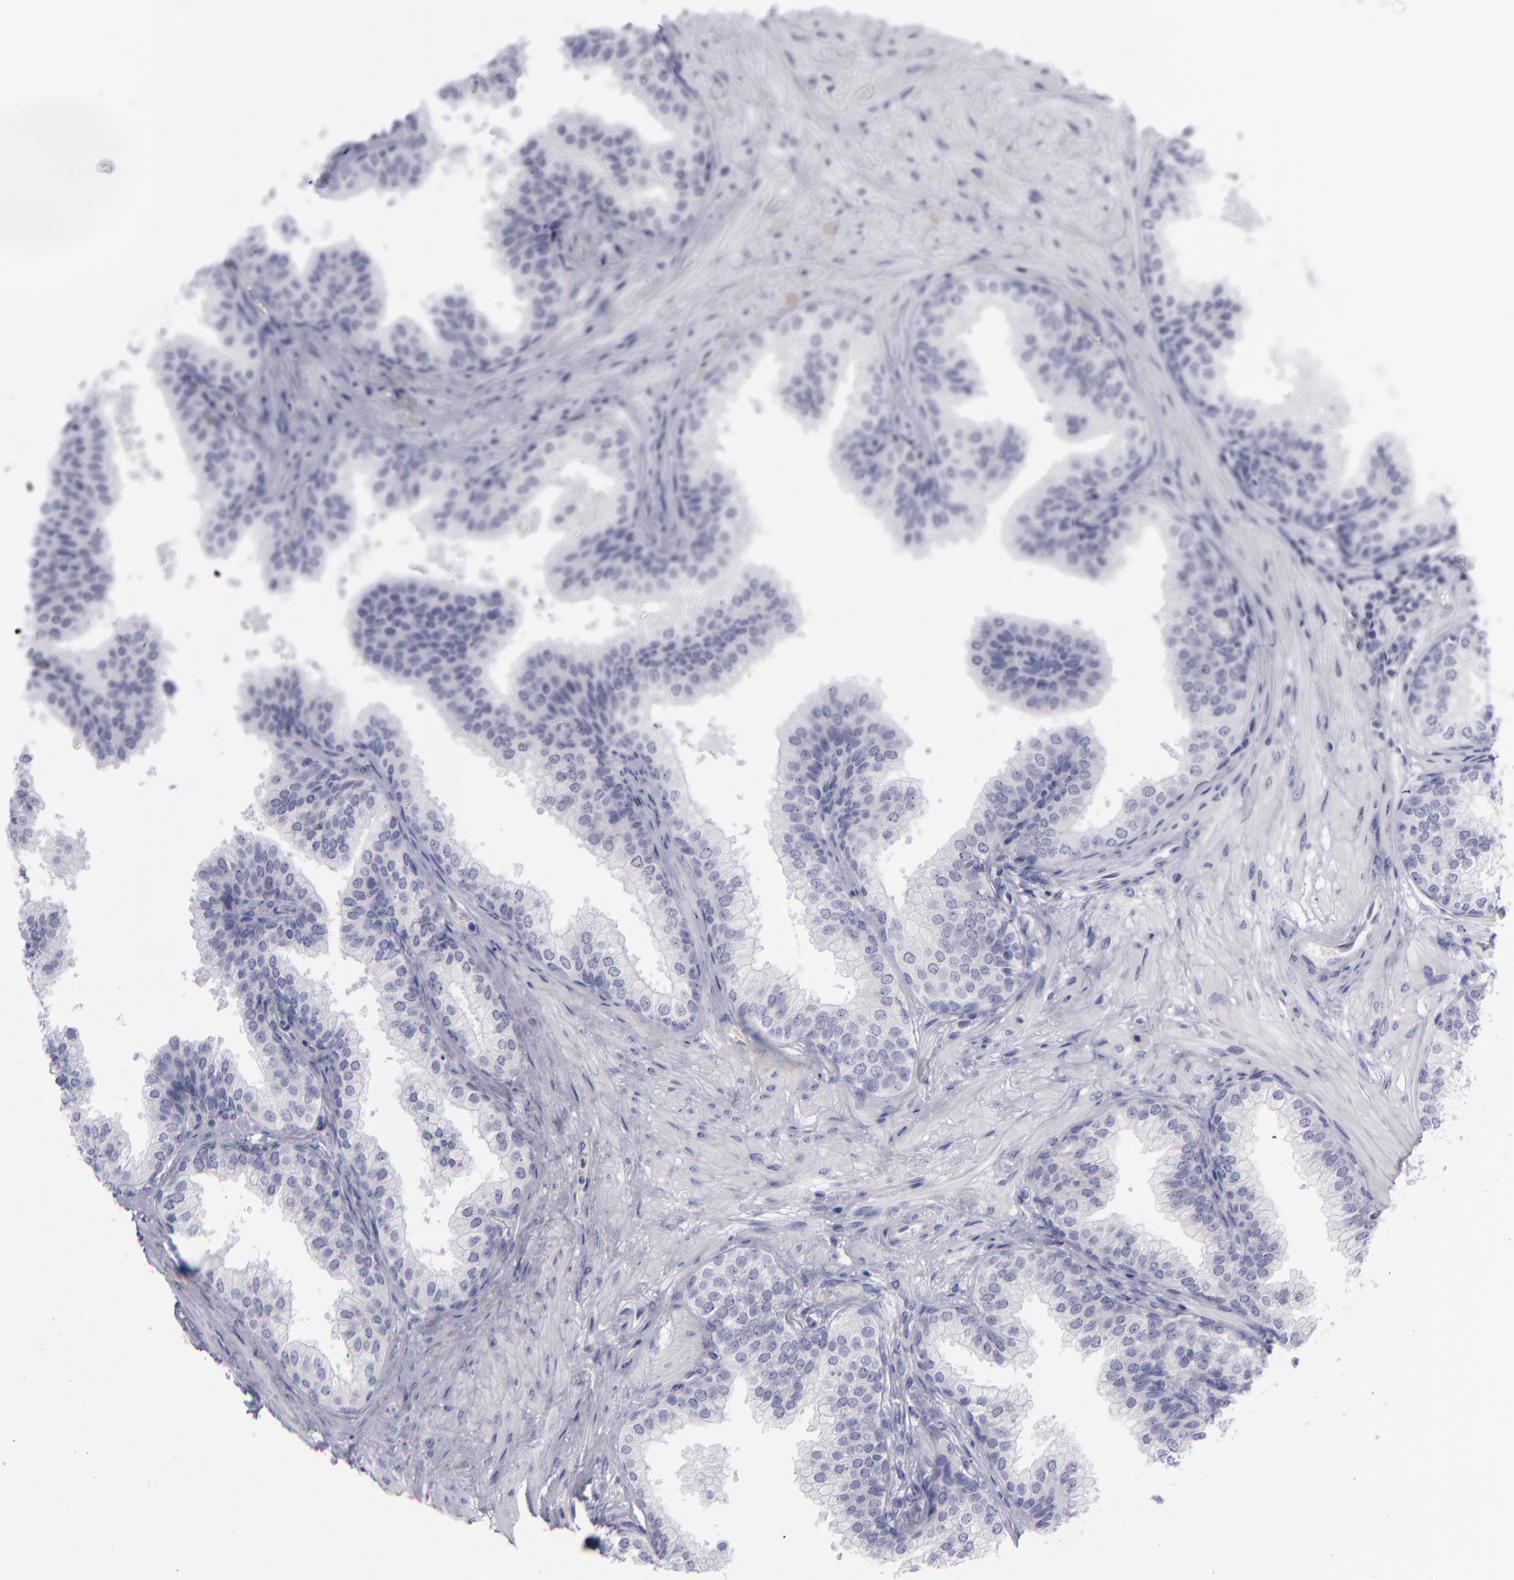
{"staining": {"intensity": "negative", "quantity": "none", "location": "none"}, "tissue": "prostate", "cell_type": "Glandular cells", "image_type": "normal", "snomed": [{"axis": "morphology", "description": "Normal tissue, NOS"}, {"axis": "topography", "description": "Prostate"}], "caption": "Immunohistochemistry (IHC) photomicrograph of normal prostate stained for a protein (brown), which exhibits no positivity in glandular cells.", "gene": "AURKA", "patient": {"sex": "male", "age": 60}}